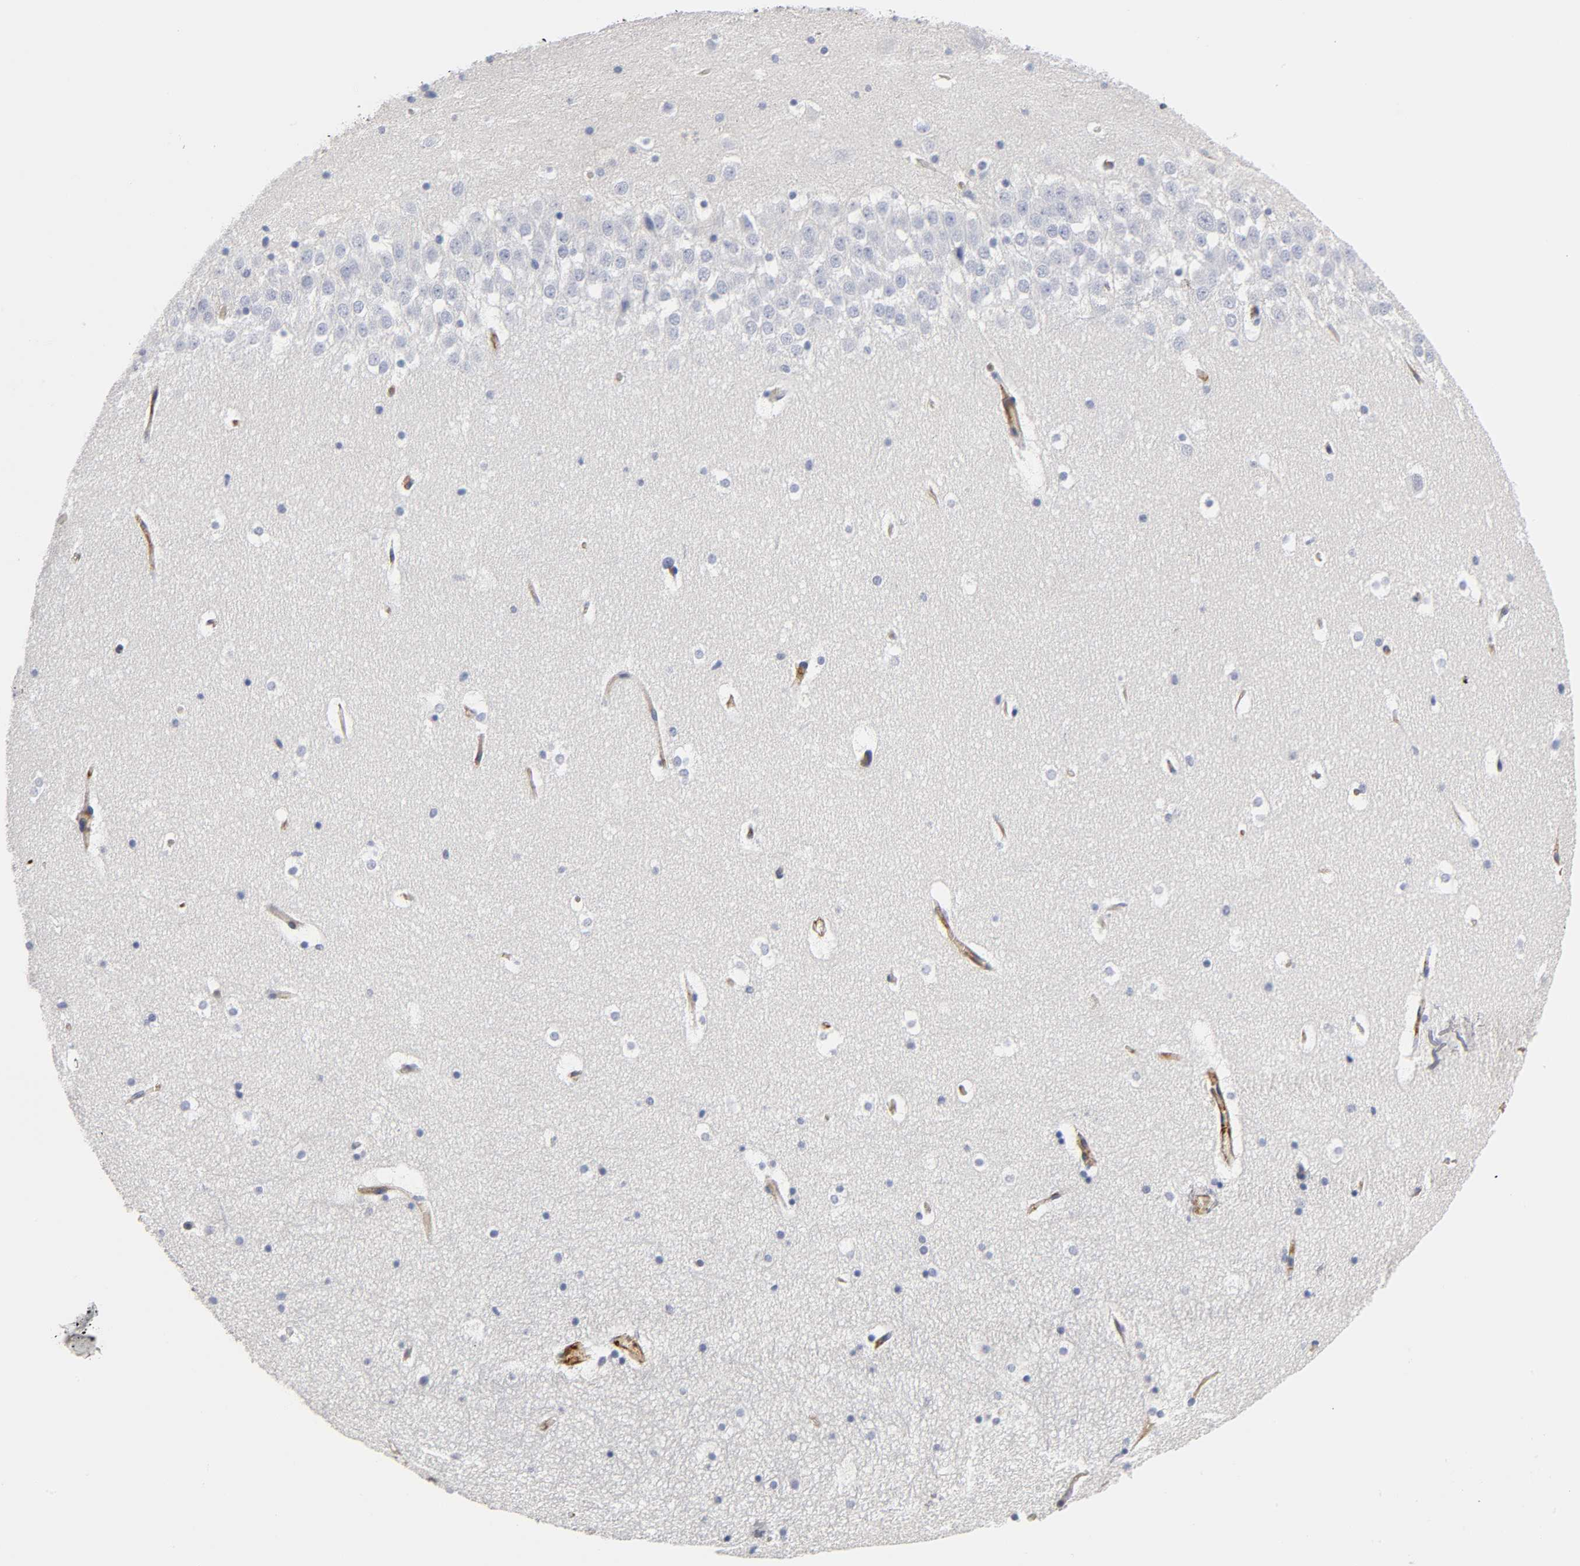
{"staining": {"intensity": "negative", "quantity": "none", "location": "none"}, "tissue": "hippocampus", "cell_type": "Glial cells", "image_type": "normal", "snomed": [{"axis": "morphology", "description": "Normal tissue, NOS"}, {"axis": "topography", "description": "Hippocampus"}], "caption": "Immunohistochemical staining of normal human hippocampus exhibits no significant positivity in glial cells. (DAB (3,3'-diaminobenzidine) immunohistochemistry with hematoxylin counter stain).", "gene": "ICAM1", "patient": {"sex": "male", "age": 45}}